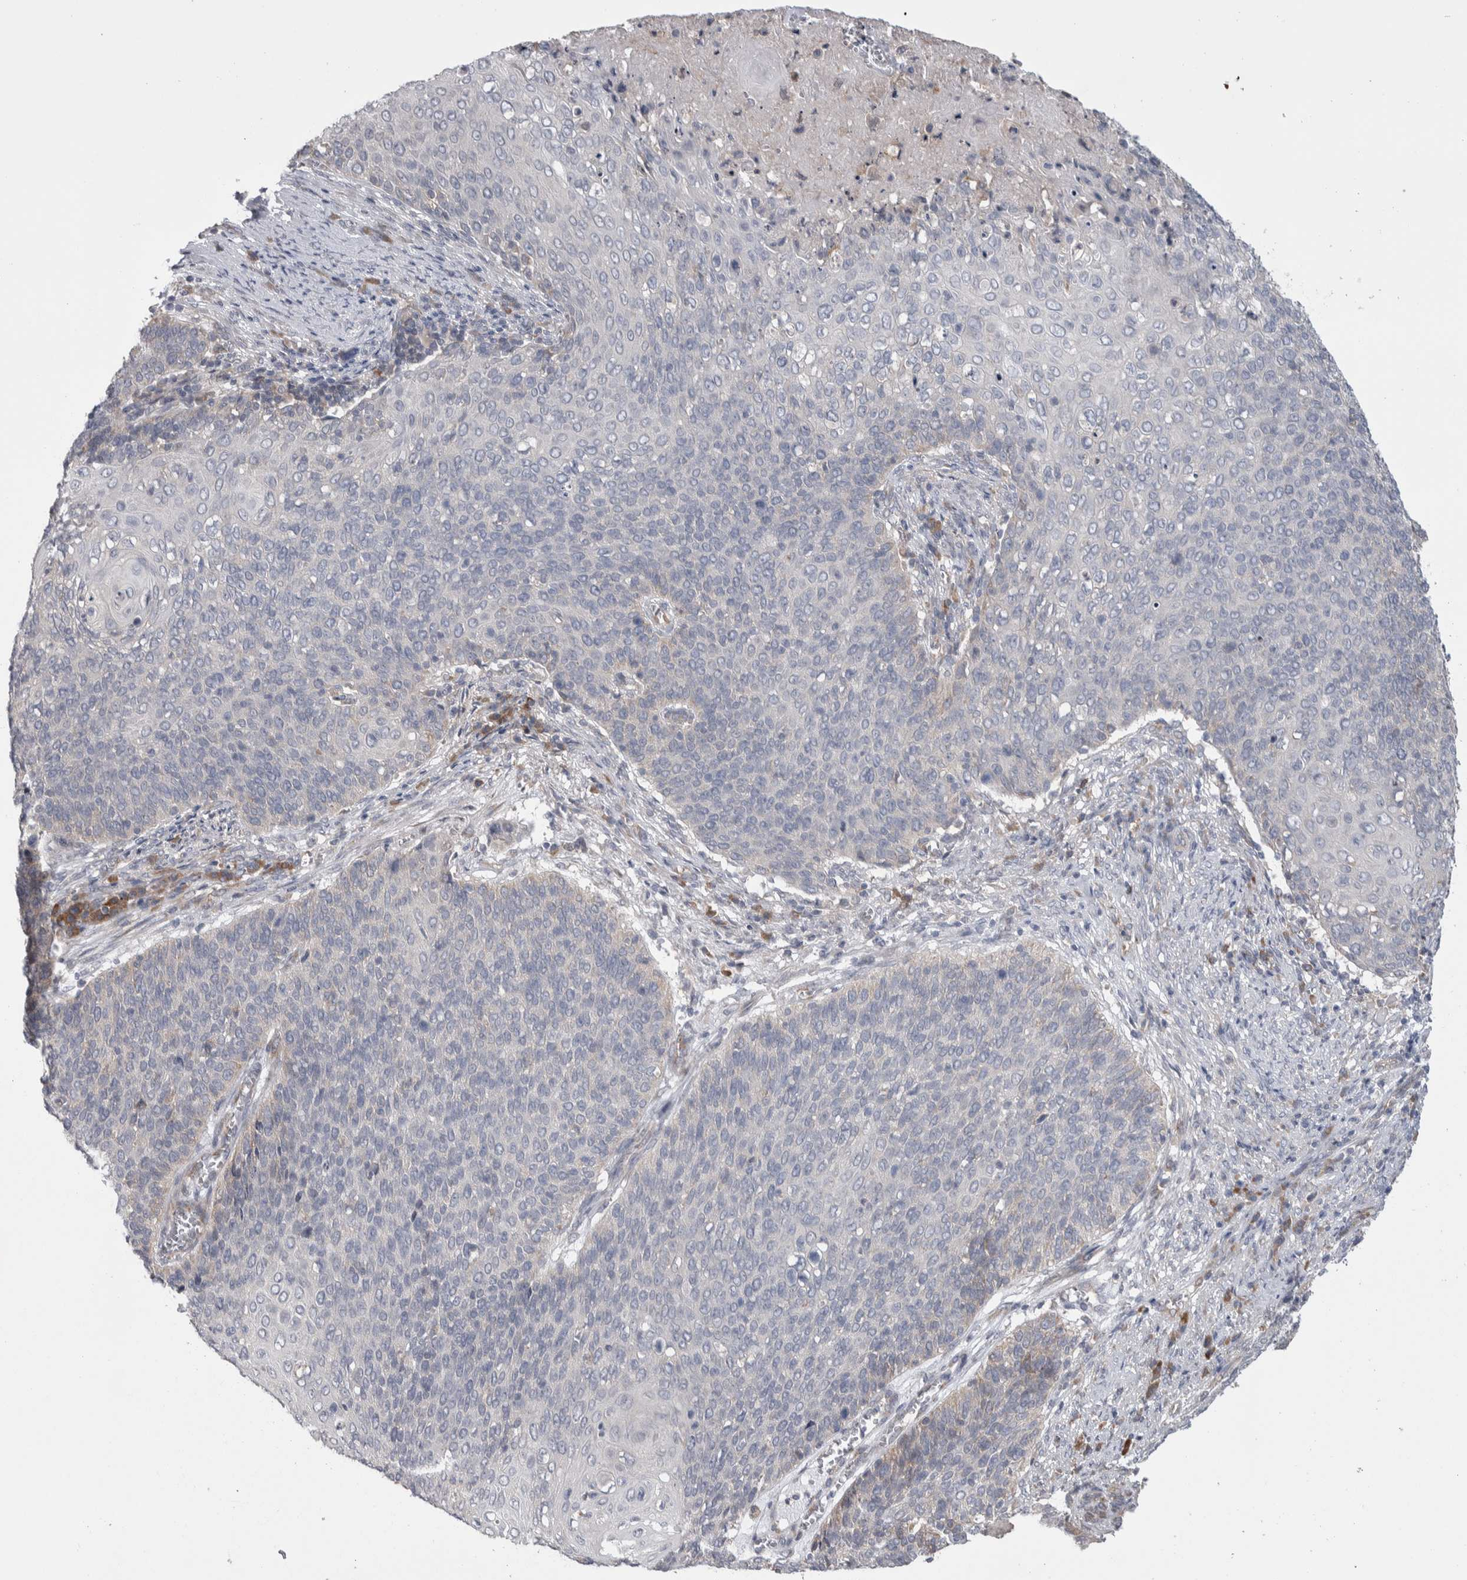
{"staining": {"intensity": "negative", "quantity": "none", "location": "none"}, "tissue": "cervical cancer", "cell_type": "Tumor cells", "image_type": "cancer", "snomed": [{"axis": "morphology", "description": "Squamous cell carcinoma, NOS"}, {"axis": "topography", "description": "Cervix"}], "caption": "High power microscopy image of an IHC histopathology image of squamous cell carcinoma (cervical), revealing no significant positivity in tumor cells.", "gene": "IBTK", "patient": {"sex": "female", "age": 39}}